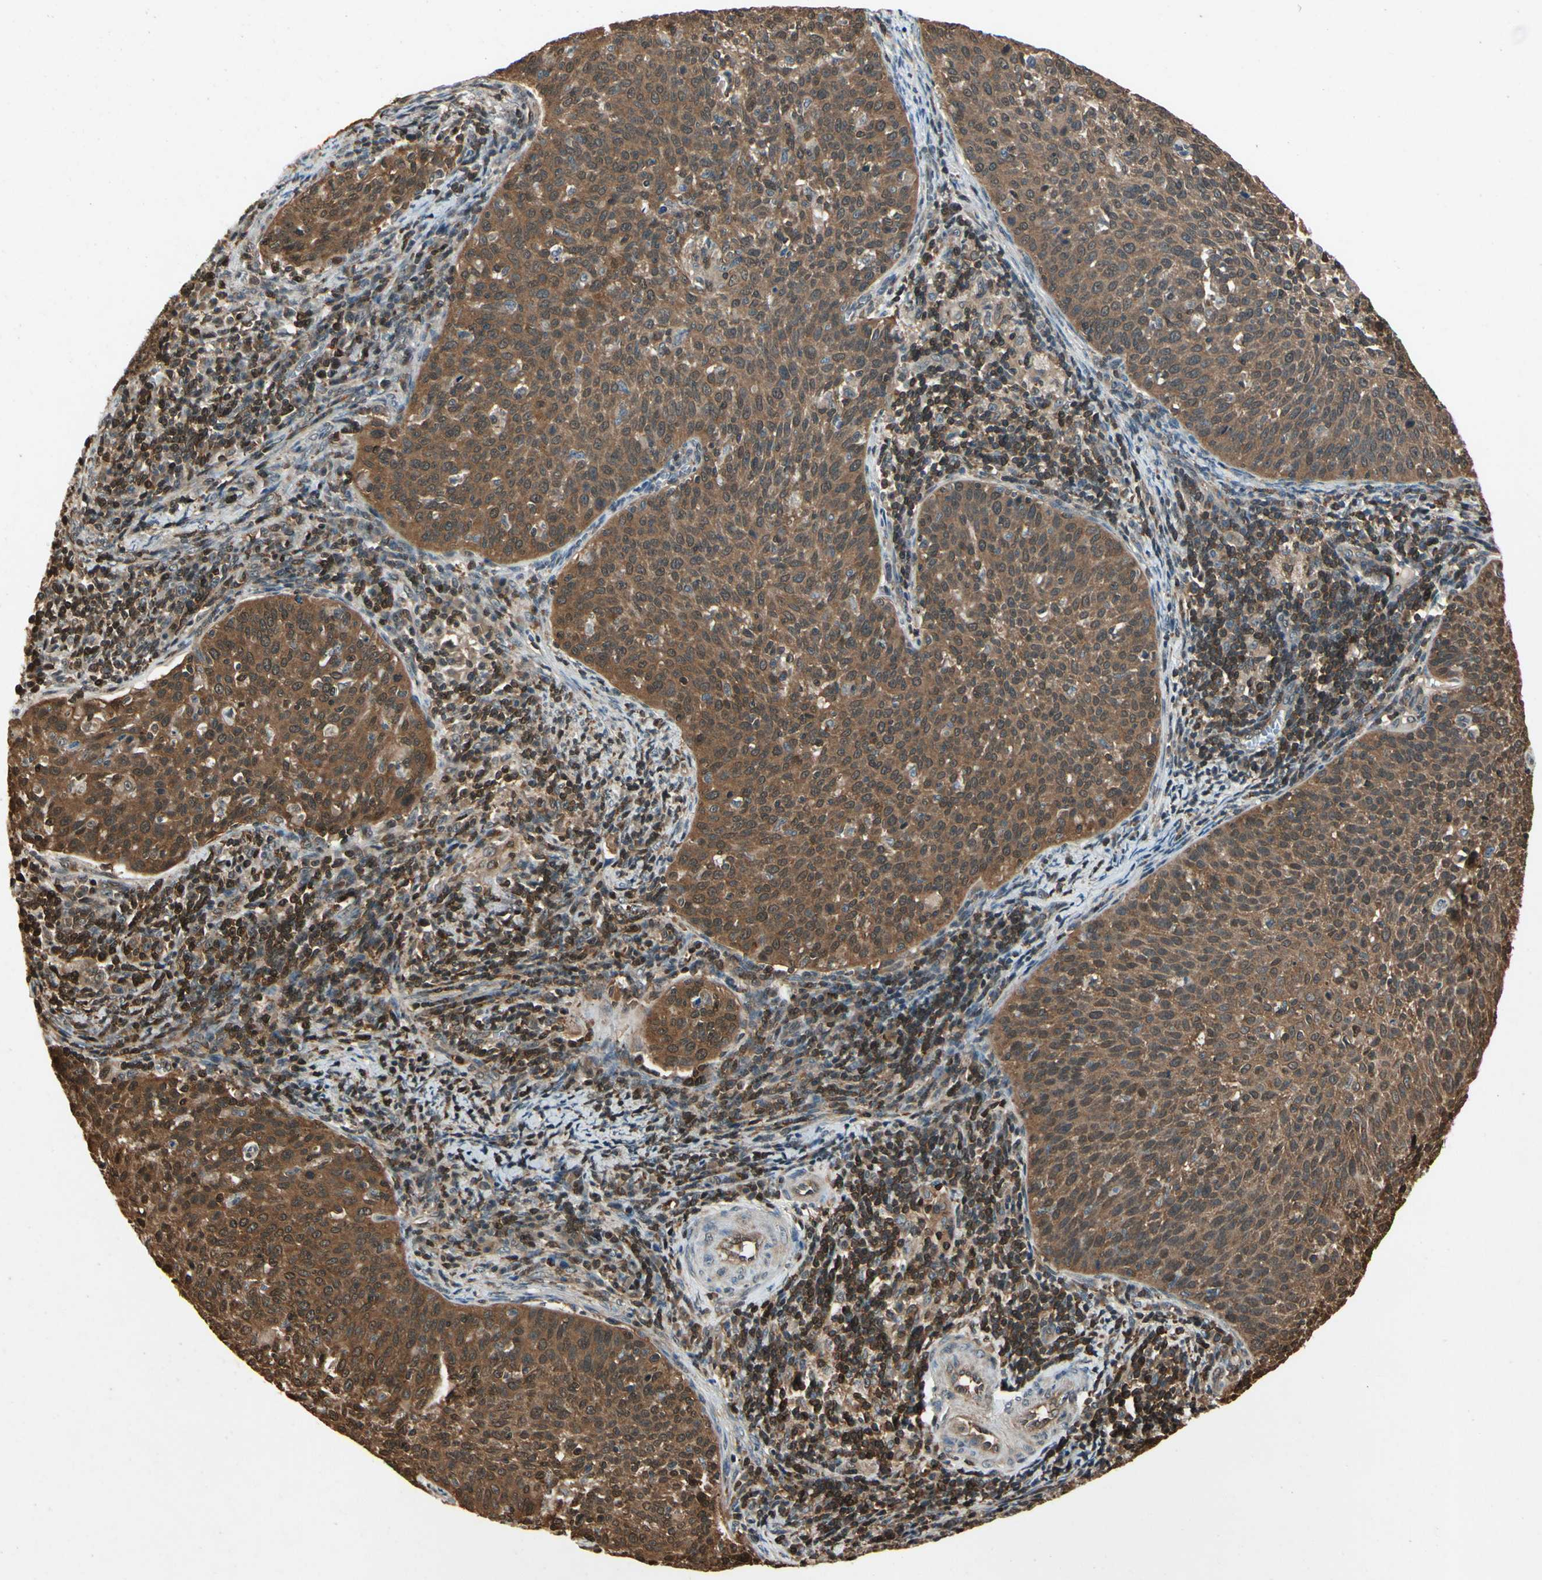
{"staining": {"intensity": "strong", "quantity": ">75%", "location": "cytoplasmic/membranous,nuclear"}, "tissue": "cervical cancer", "cell_type": "Tumor cells", "image_type": "cancer", "snomed": [{"axis": "morphology", "description": "Squamous cell carcinoma, NOS"}, {"axis": "topography", "description": "Cervix"}], "caption": "Immunohistochemistry (IHC) photomicrograph of neoplastic tissue: human squamous cell carcinoma (cervical) stained using immunohistochemistry (IHC) demonstrates high levels of strong protein expression localized specifically in the cytoplasmic/membranous and nuclear of tumor cells, appearing as a cytoplasmic/membranous and nuclear brown color.", "gene": "YWHAQ", "patient": {"sex": "female", "age": 38}}